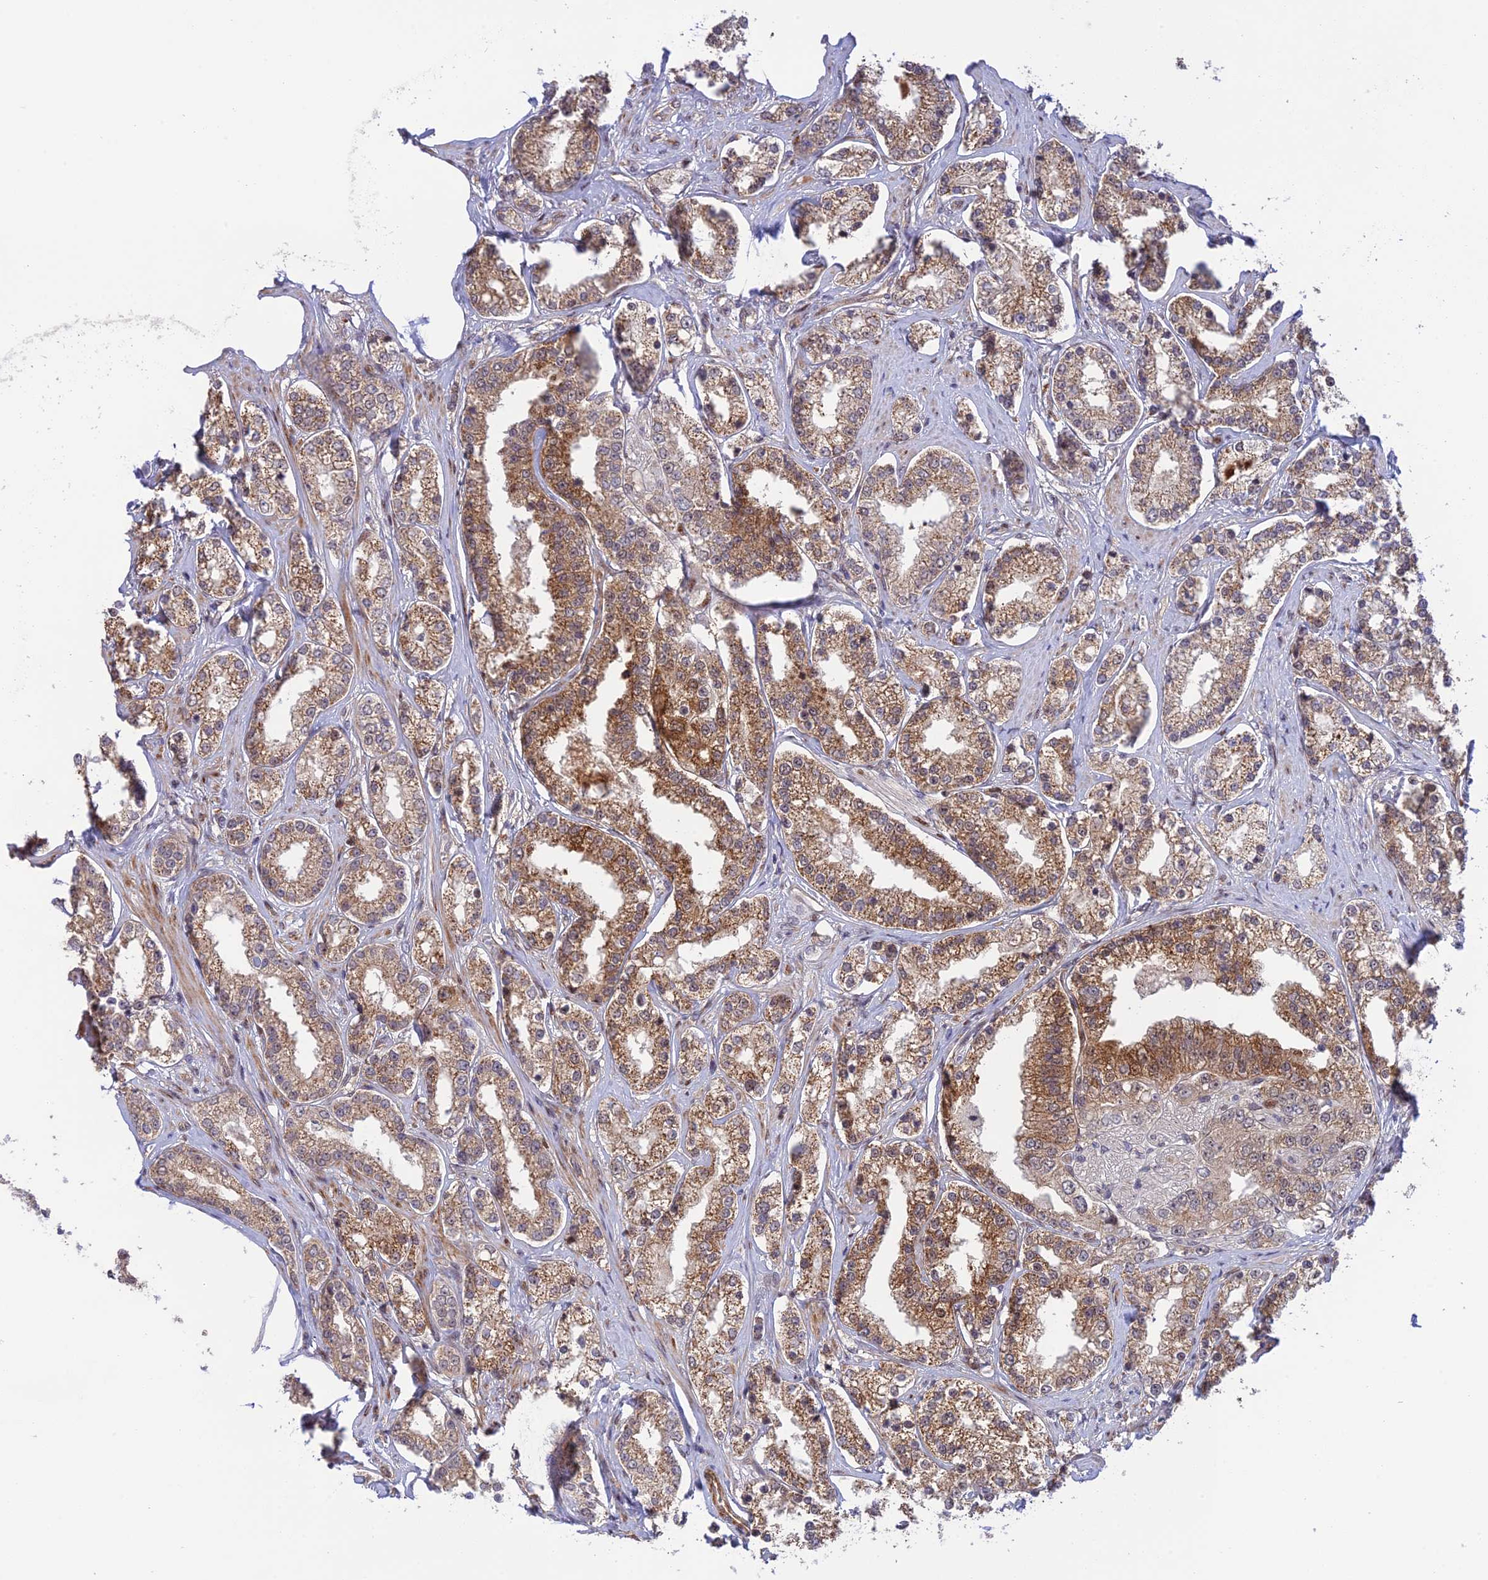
{"staining": {"intensity": "moderate", "quantity": ">75%", "location": "cytoplasmic/membranous"}, "tissue": "prostate cancer", "cell_type": "Tumor cells", "image_type": "cancer", "snomed": [{"axis": "morphology", "description": "Normal tissue, NOS"}, {"axis": "morphology", "description": "Adenocarcinoma, High grade"}, {"axis": "topography", "description": "Prostate"}], "caption": "The micrograph reveals immunohistochemical staining of prostate cancer (adenocarcinoma (high-grade)). There is moderate cytoplasmic/membranous expression is present in approximately >75% of tumor cells.", "gene": "ZNF584", "patient": {"sex": "male", "age": 83}}